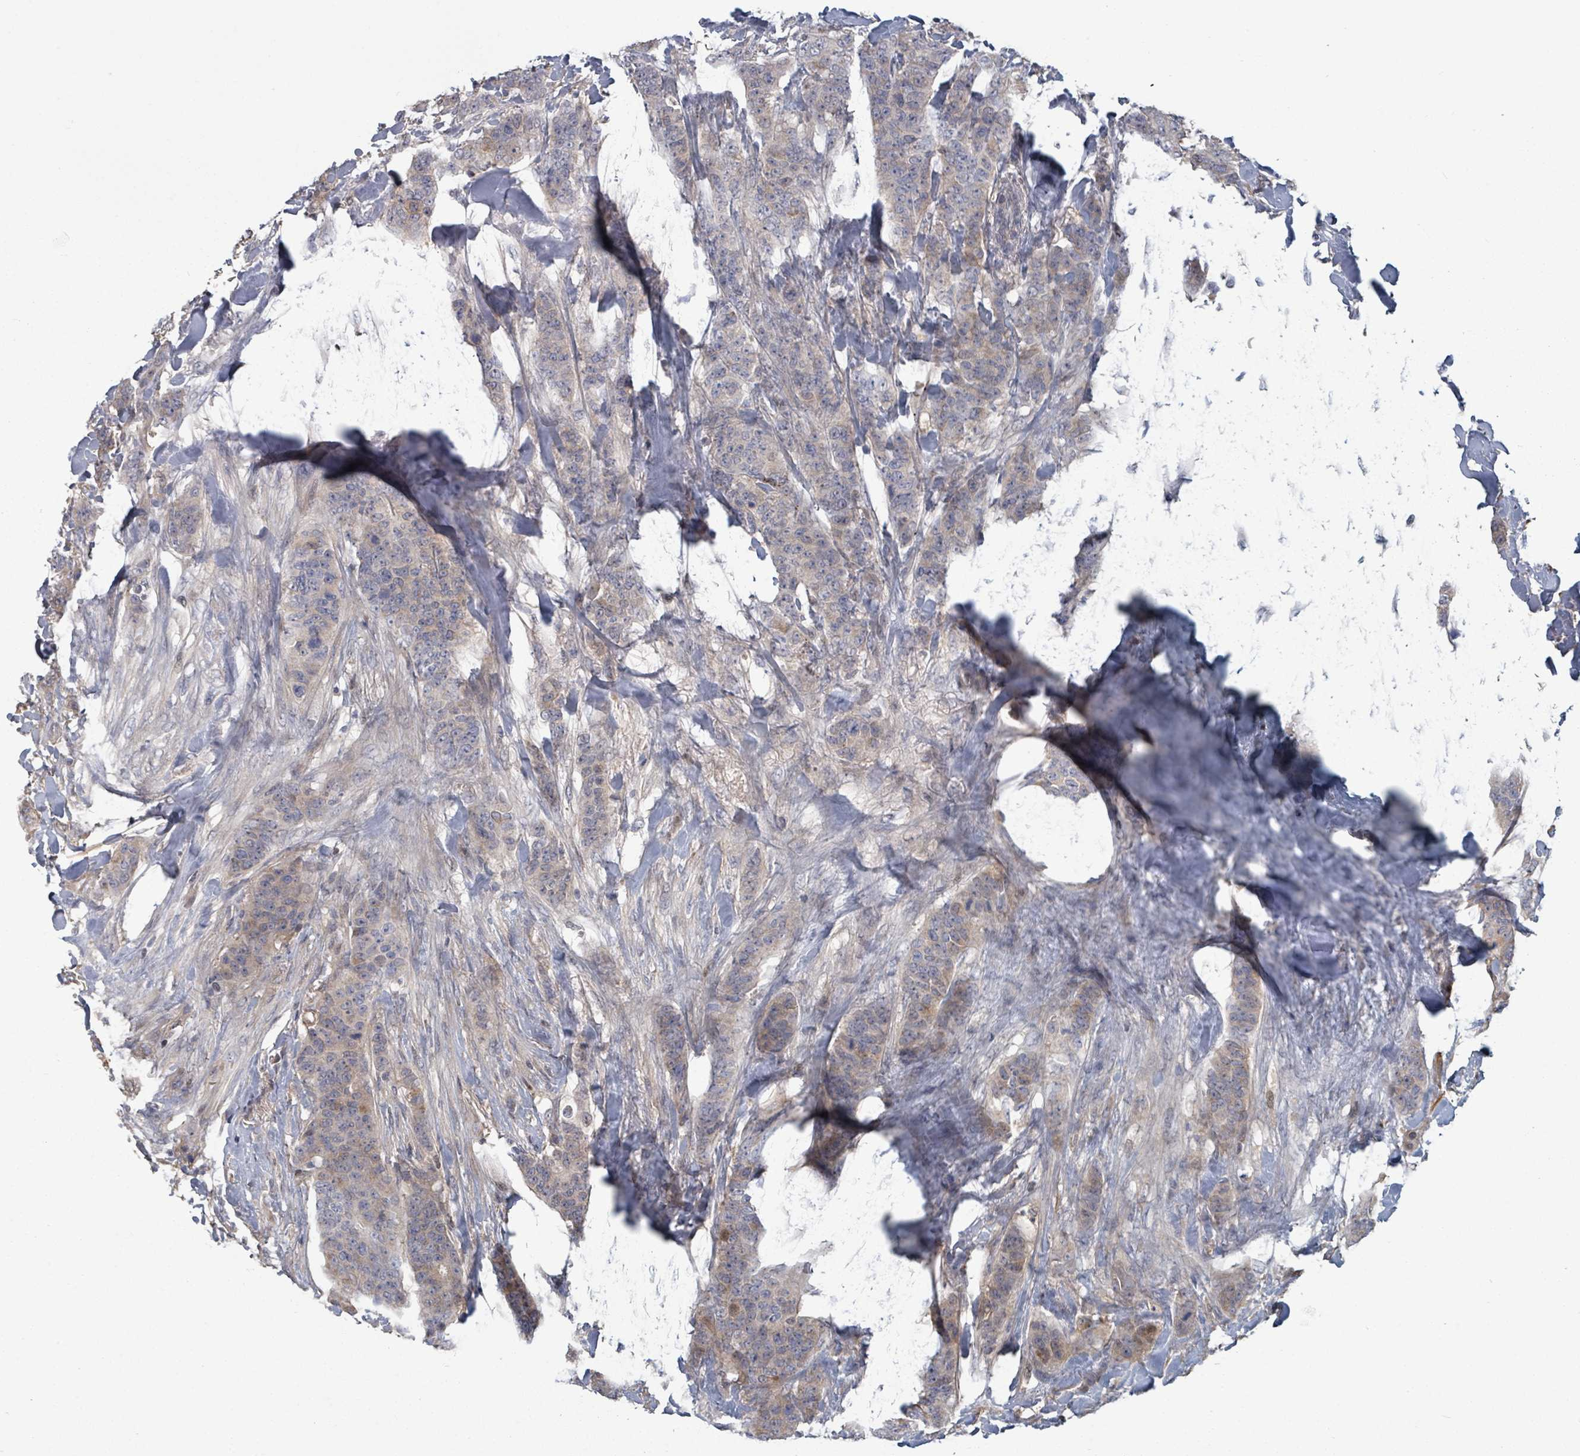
{"staining": {"intensity": "weak", "quantity": "<25%", "location": "cytoplasmic/membranous"}, "tissue": "breast cancer", "cell_type": "Tumor cells", "image_type": "cancer", "snomed": [{"axis": "morphology", "description": "Duct carcinoma"}, {"axis": "topography", "description": "Breast"}], "caption": "DAB (3,3'-diaminobenzidine) immunohistochemical staining of human intraductal carcinoma (breast) displays no significant staining in tumor cells.", "gene": "GABBR1", "patient": {"sex": "female", "age": 40}}